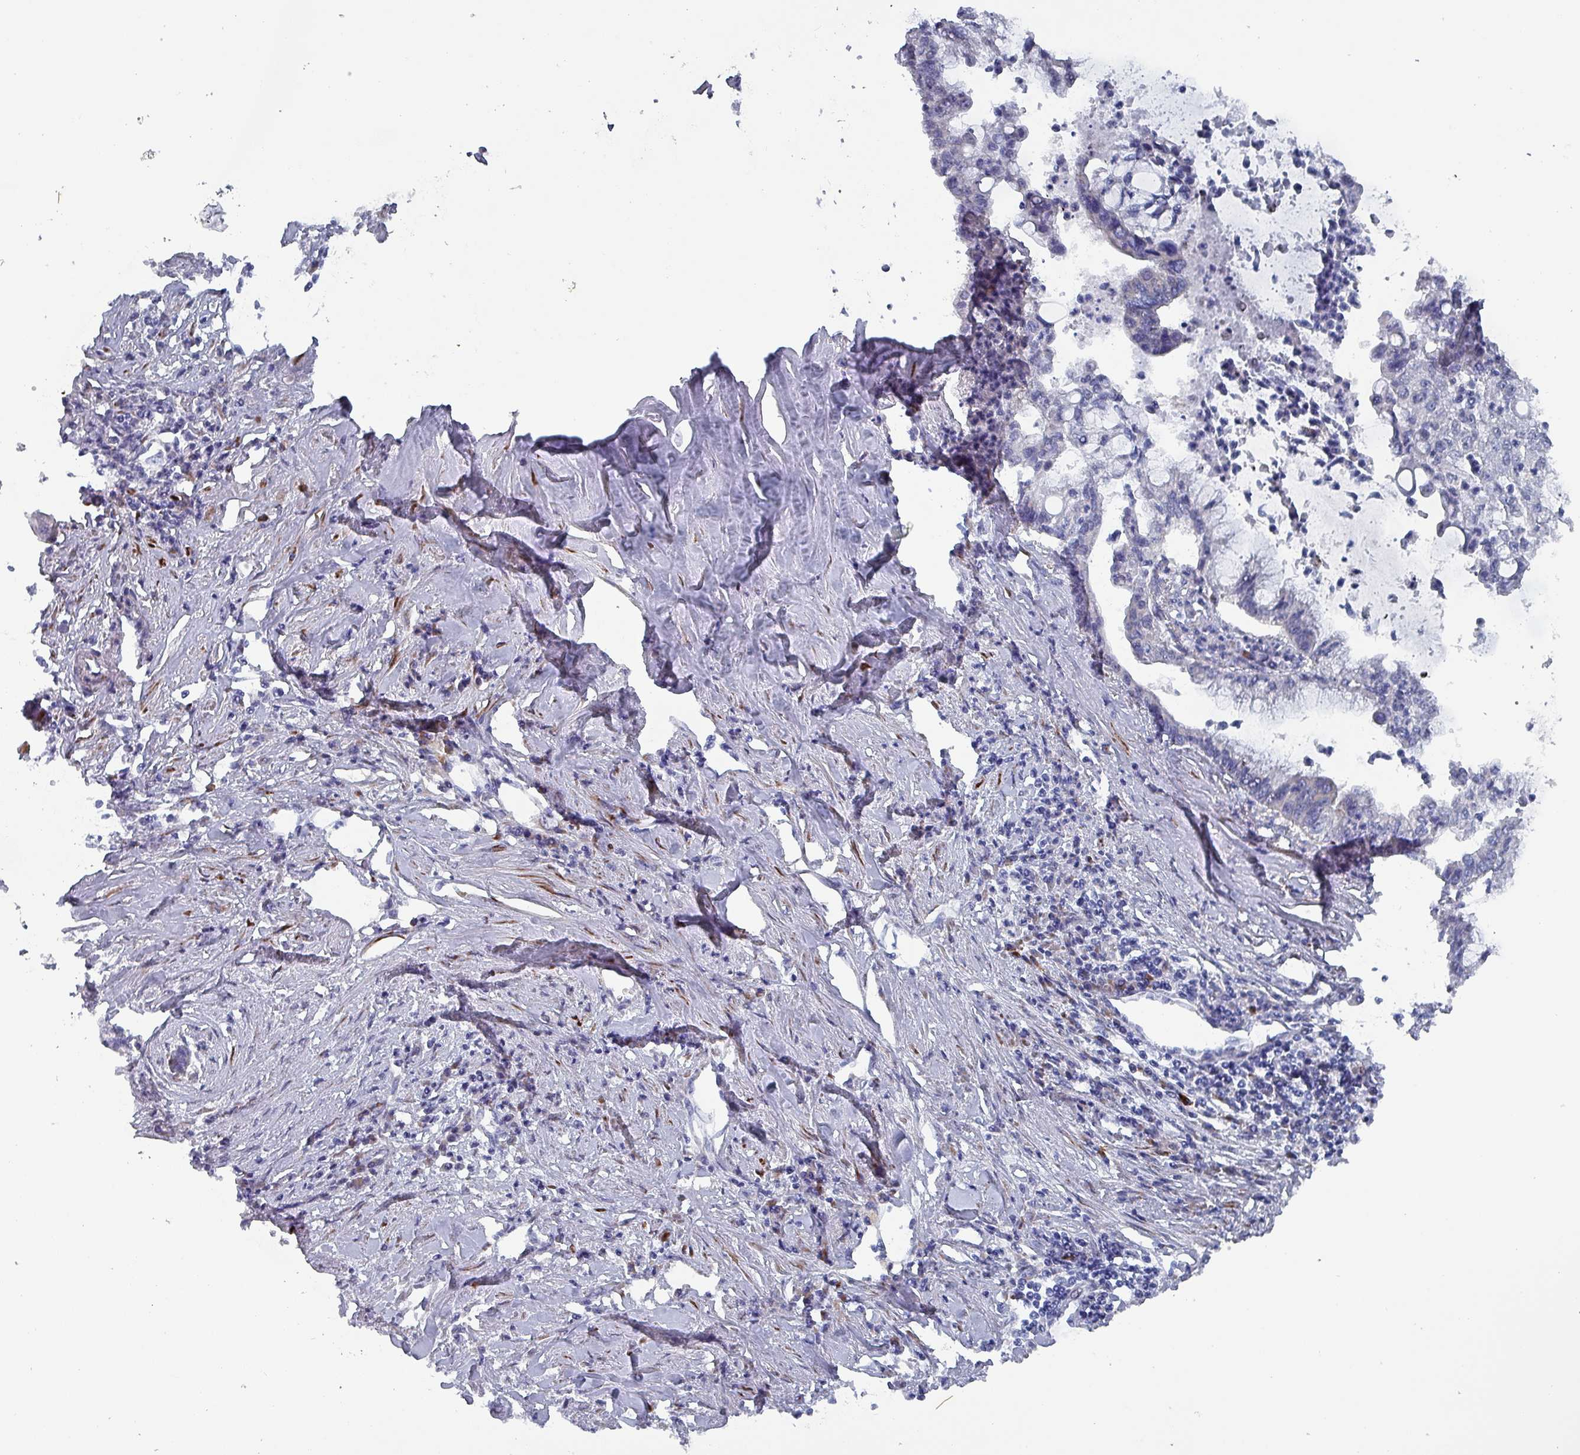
{"staining": {"intensity": "negative", "quantity": "none", "location": "none"}, "tissue": "pancreatic cancer", "cell_type": "Tumor cells", "image_type": "cancer", "snomed": [{"axis": "morphology", "description": "Adenocarcinoma, NOS"}, {"axis": "topography", "description": "Pancreas"}], "caption": "Immunohistochemistry (IHC) image of pancreatic adenocarcinoma stained for a protein (brown), which reveals no positivity in tumor cells.", "gene": "DRD5", "patient": {"sex": "male", "age": 73}}